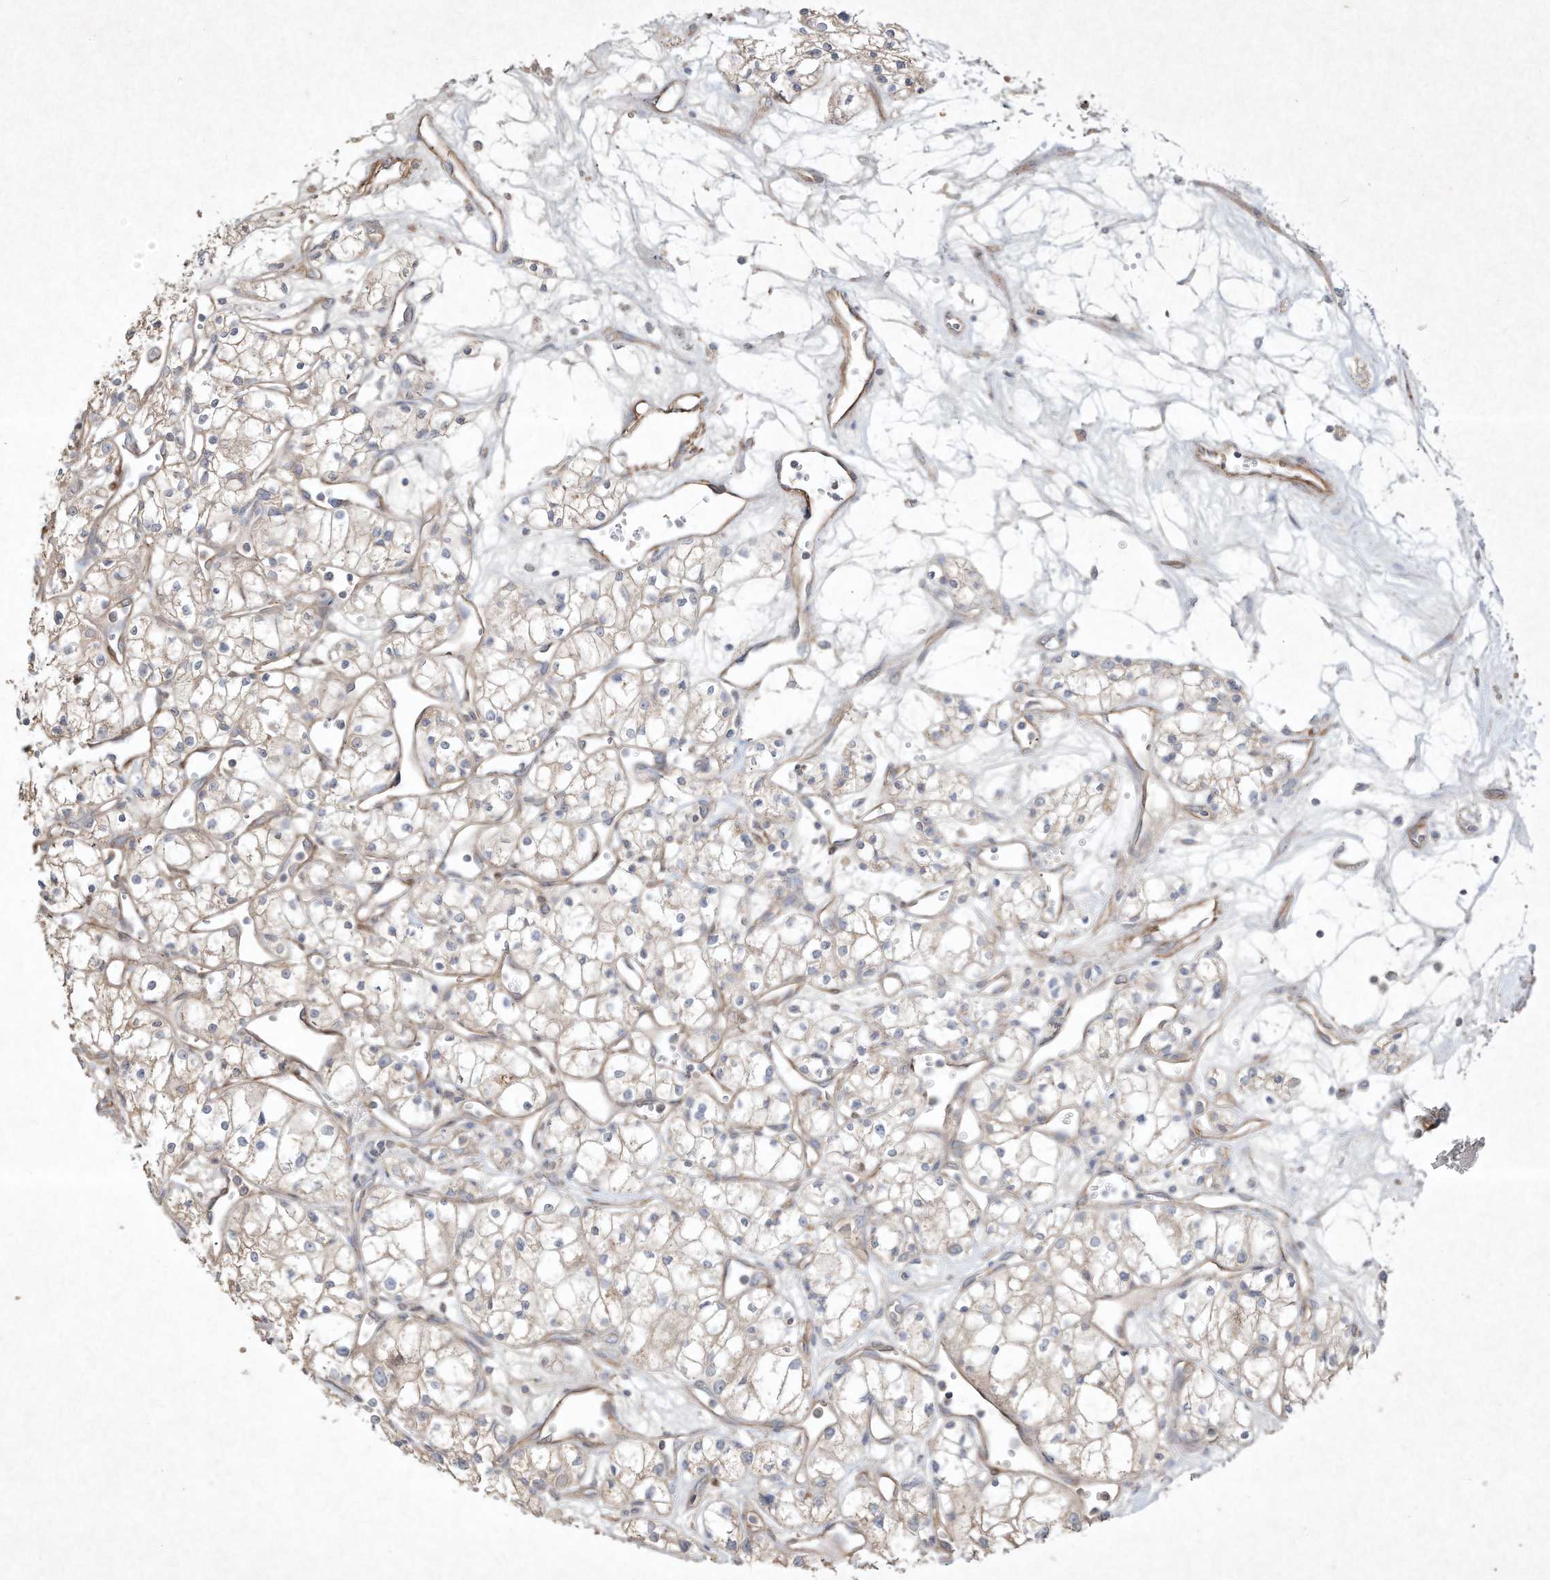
{"staining": {"intensity": "weak", "quantity": "25%-75%", "location": "cytoplasmic/membranous"}, "tissue": "renal cancer", "cell_type": "Tumor cells", "image_type": "cancer", "snomed": [{"axis": "morphology", "description": "Adenocarcinoma, NOS"}, {"axis": "topography", "description": "Kidney"}], "caption": "Immunohistochemical staining of human renal adenocarcinoma shows low levels of weak cytoplasmic/membranous protein expression in about 25%-75% of tumor cells. Ihc stains the protein in brown and the nuclei are stained blue.", "gene": "HTR5A", "patient": {"sex": "male", "age": 59}}